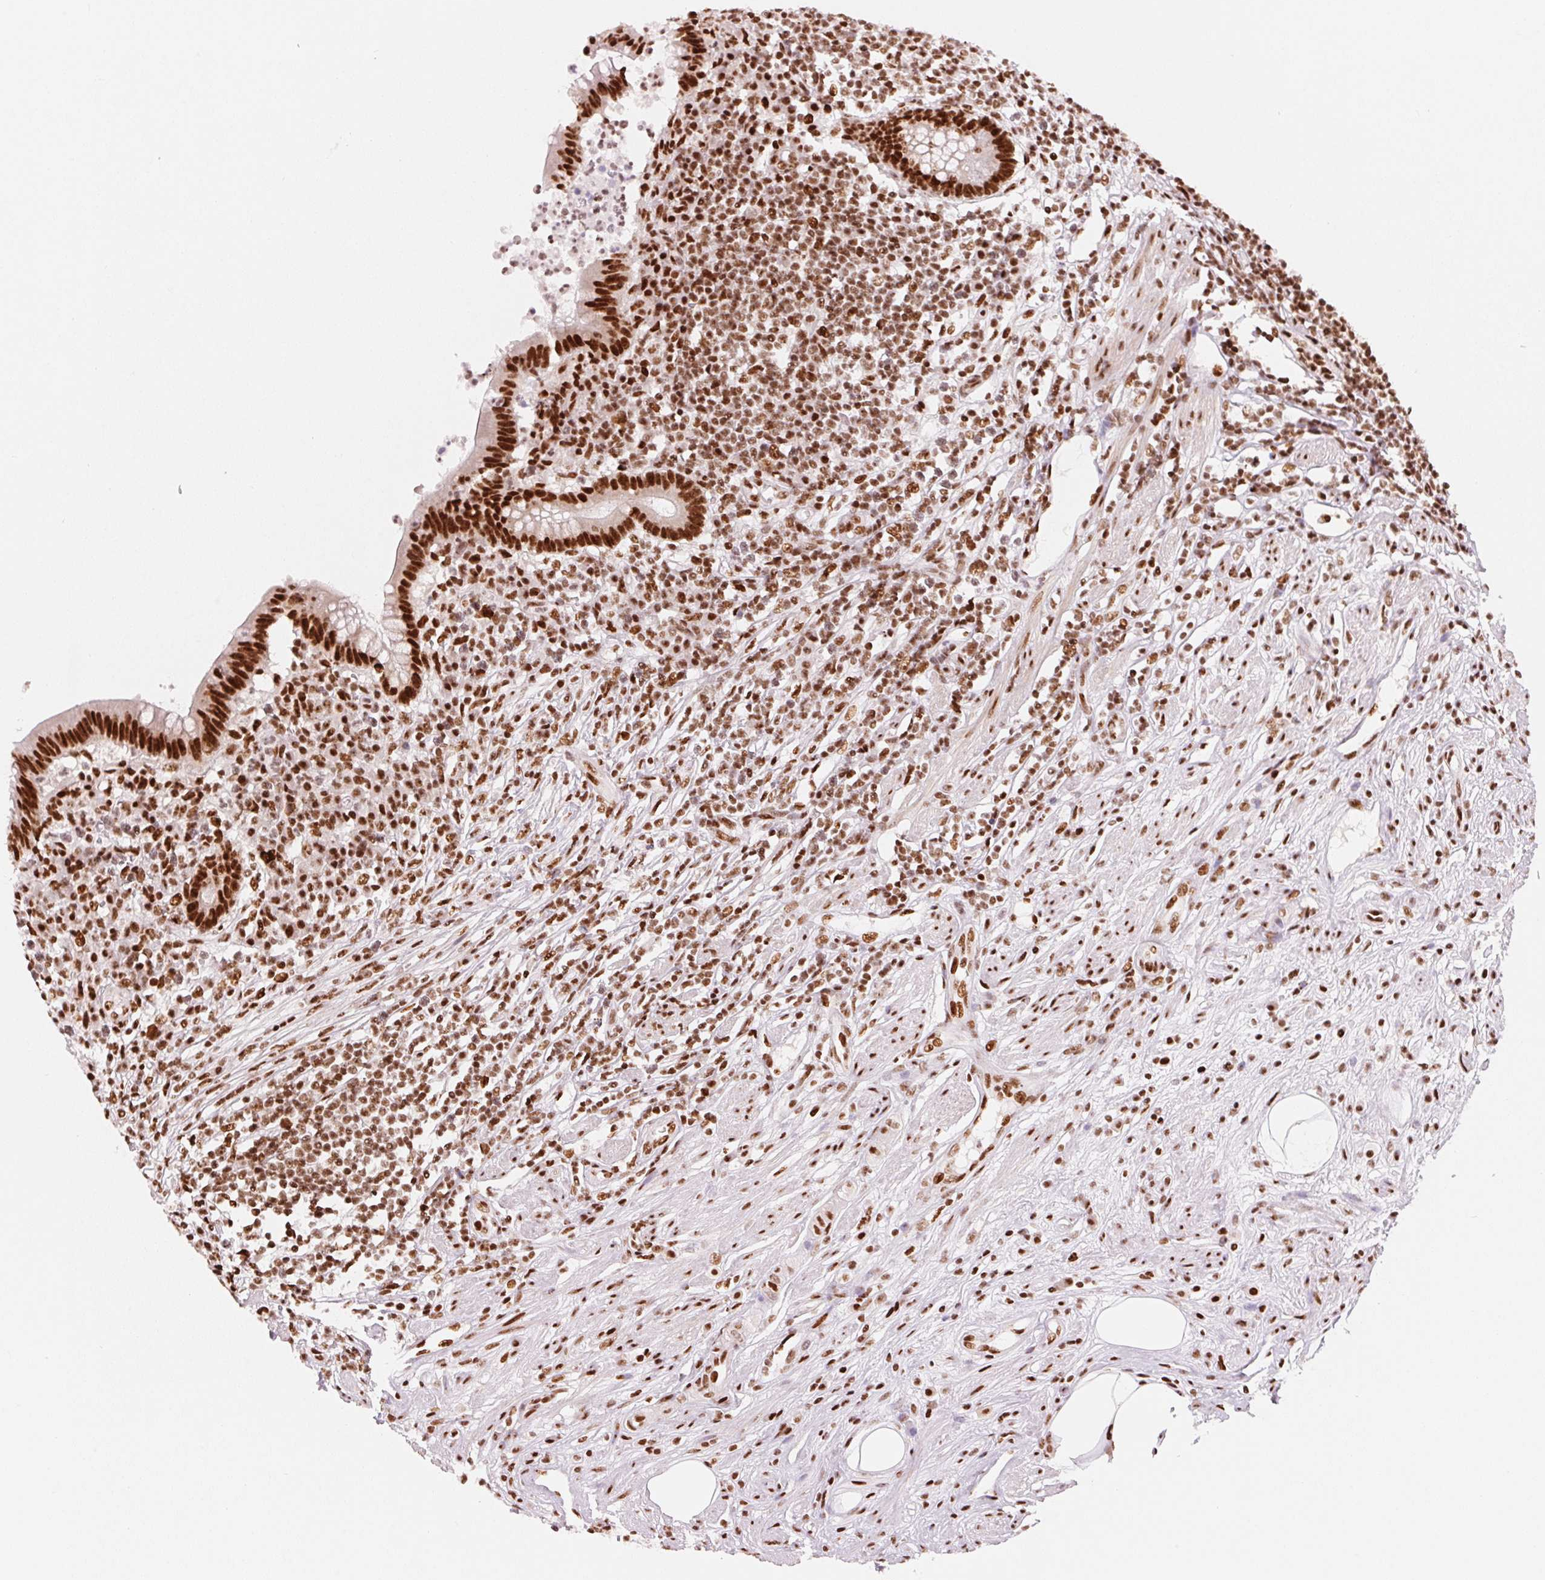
{"staining": {"intensity": "strong", "quantity": ">75%", "location": "nuclear"}, "tissue": "appendix", "cell_type": "Glandular cells", "image_type": "normal", "snomed": [{"axis": "morphology", "description": "Normal tissue, NOS"}, {"axis": "topography", "description": "Appendix"}], "caption": "Strong nuclear protein positivity is identified in about >75% of glandular cells in appendix. (IHC, brightfield microscopy, high magnification).", "gene": "NXF1", "patient": {"sex": "female", "age": 56}}